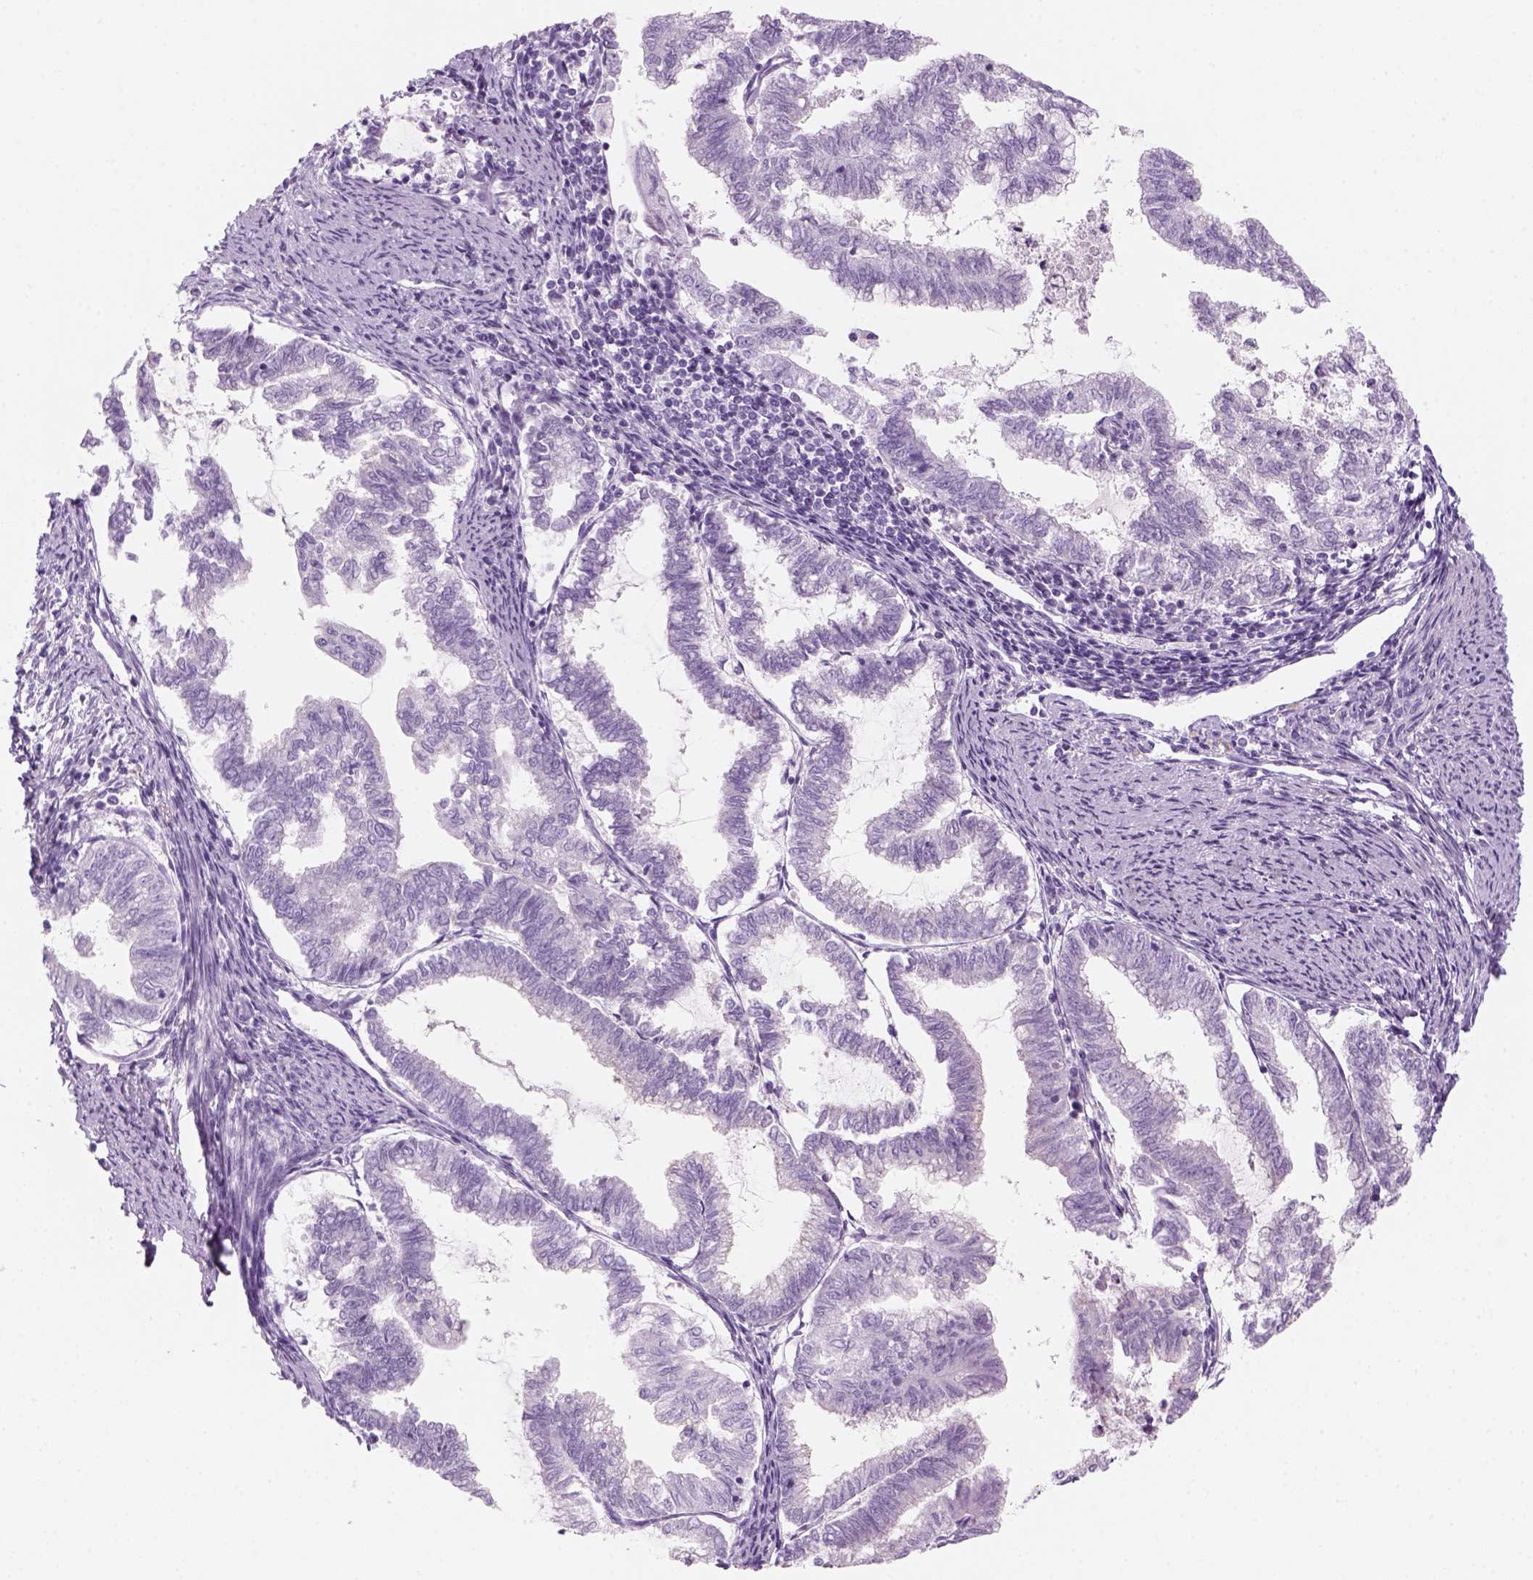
{"staining": {"intensity": "negative", "quantity": "none", "location": "none"}, "tissue": "endometrial cancer", "cell_type": "Tumor cells", "image_type": "cancer", "snomed": [{"axis": "morphology", "description": "Adenocarcinoma, NOS"}, {"axis": "topography", "description": "Endometrium"}], "caption": "Tumor cells show no significant protein staining in endometrial cancer (adenocarcinoma).", "gene": "KRTAP11-1", "patient": {"sex": "female", "age": 79}}